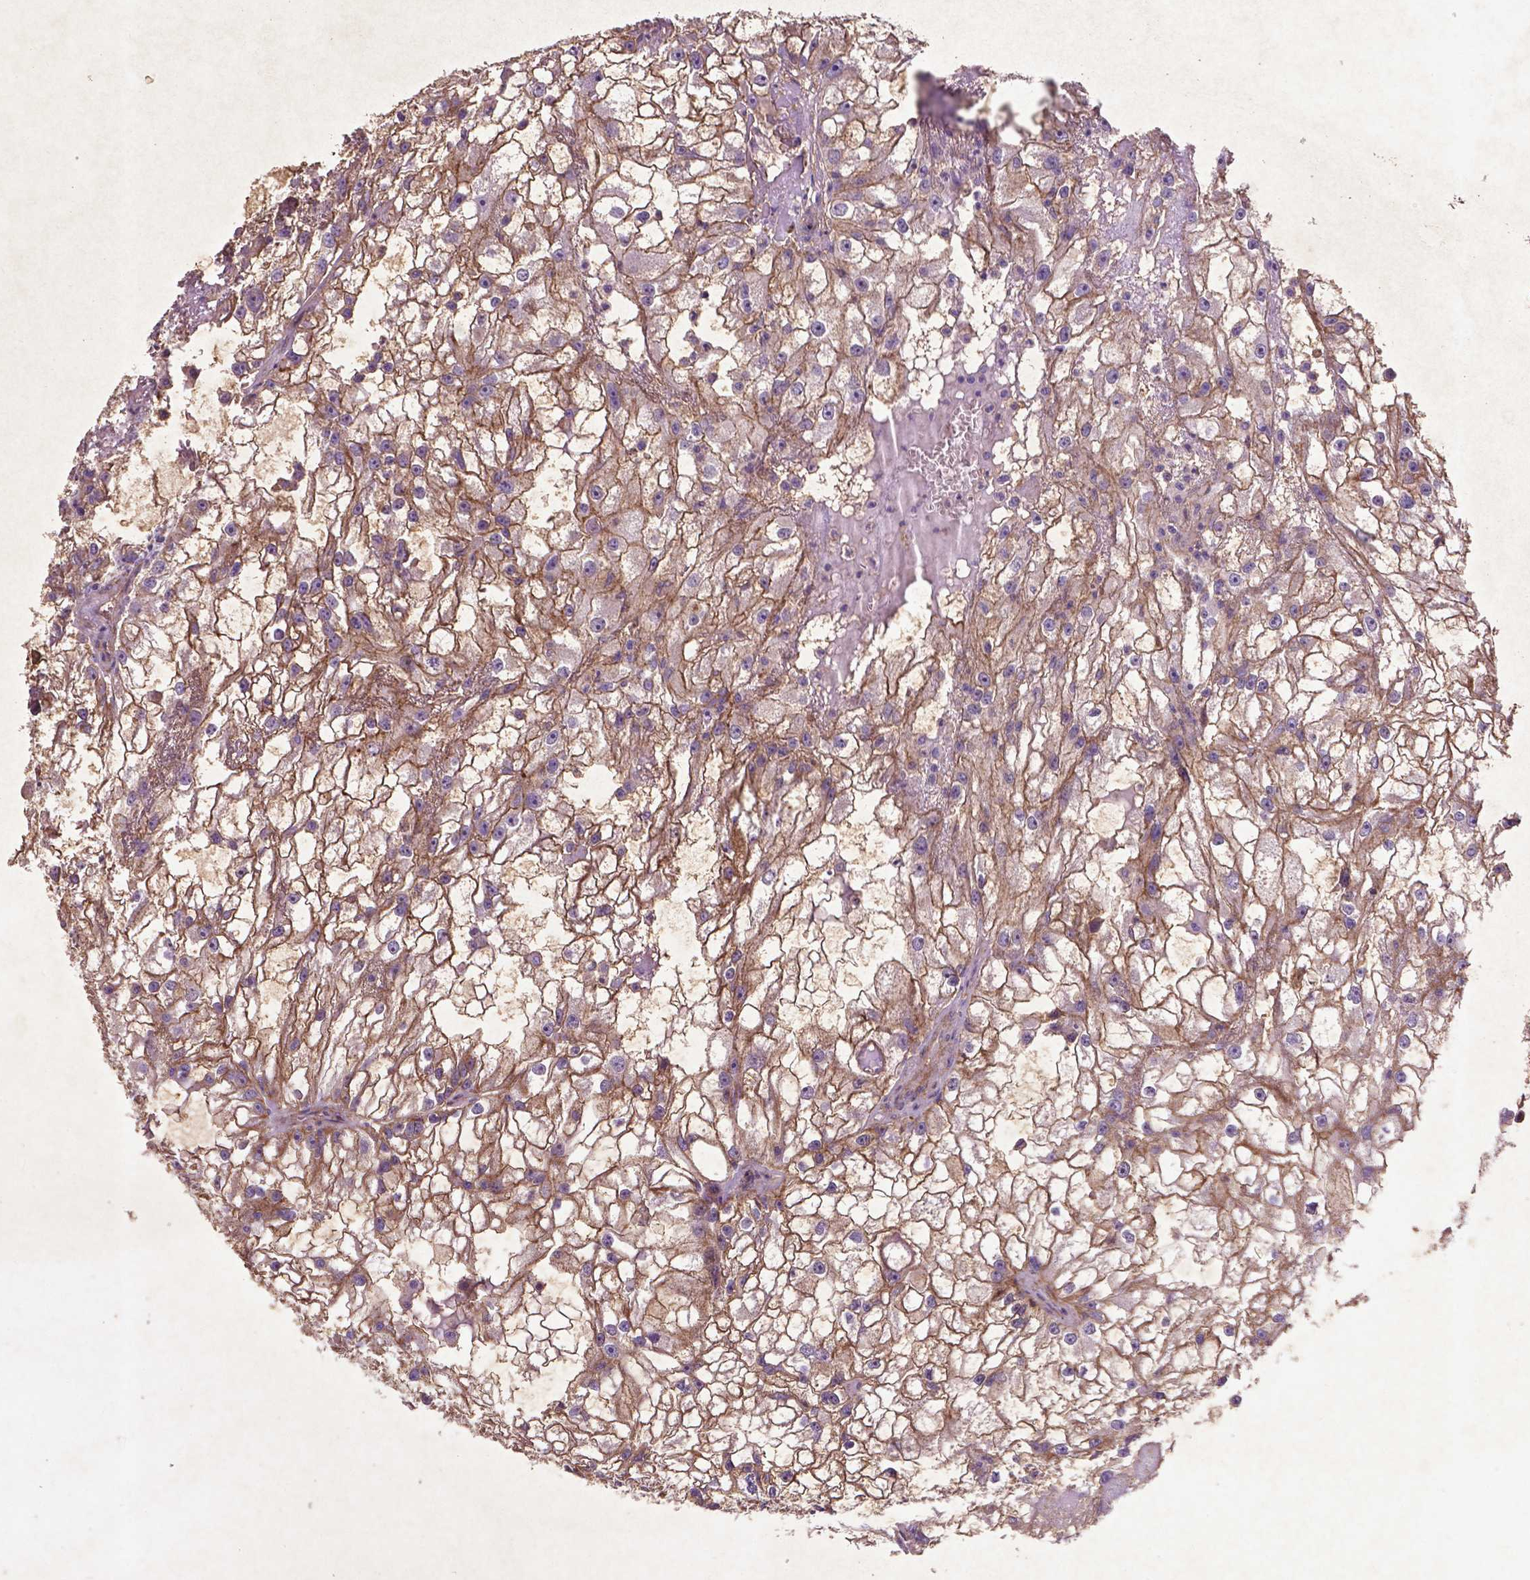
{"staining": {"intensity": "weak", "quantity": "25%-75%", "location": "cytoplasmic/membranous"}, "tissue": "renal cancer", "cell_type": "Tumor cells", "image_type": "cancer", "snomed": [{"axis": "morphology", "description": "Adenocarcinoma, NOS"}, {"axis": "topography", "description": "Kidney"}], "caption": "Immunohistochemical staining of human renal adenocarcinoma demonstrates weak cytoplasmic/membranous protein expression in about 25%-75% of tumor cells.", "gene": "RRAS", "patient": {"sex": "male", "age": 59}}